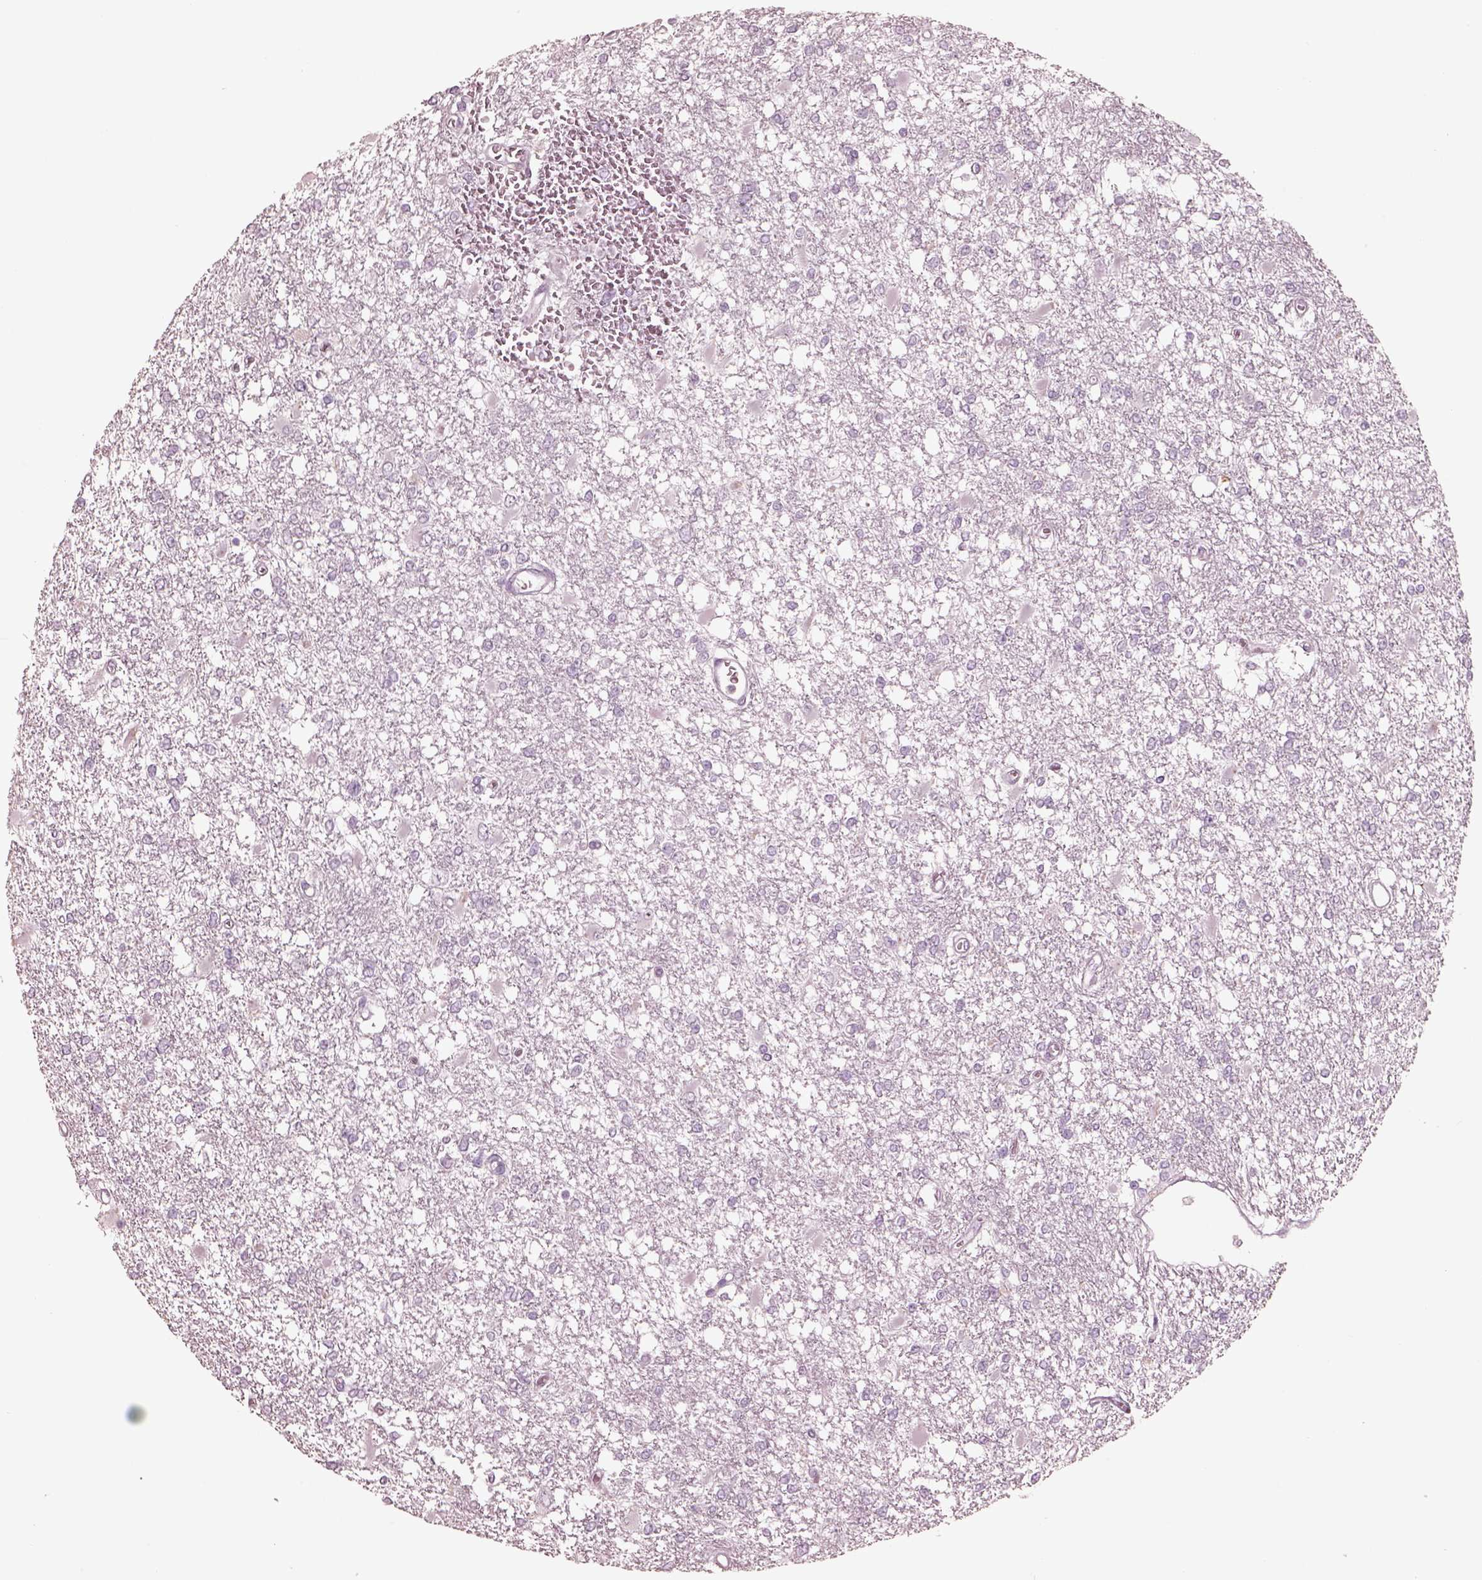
{"staining": {"intensity": "negative", "quantity": "none", "location": "none"}, "tissue": "glioma", "cell_type": "Tumor cells", "image_type": "cancer", "snomed": [{"axis": "morphology", "description": "Glioma, malignant, High grade"}, {"axis": "topography", "description": "Cerebral cortex"}], "caption": "This is an immunohistochemistry (IHC) photomicrograph of malignant high-grade glioma. There is no positivity in tumor cells.", "gene": "PDCD1", "patient": {"sex": "male", "age": 79}}